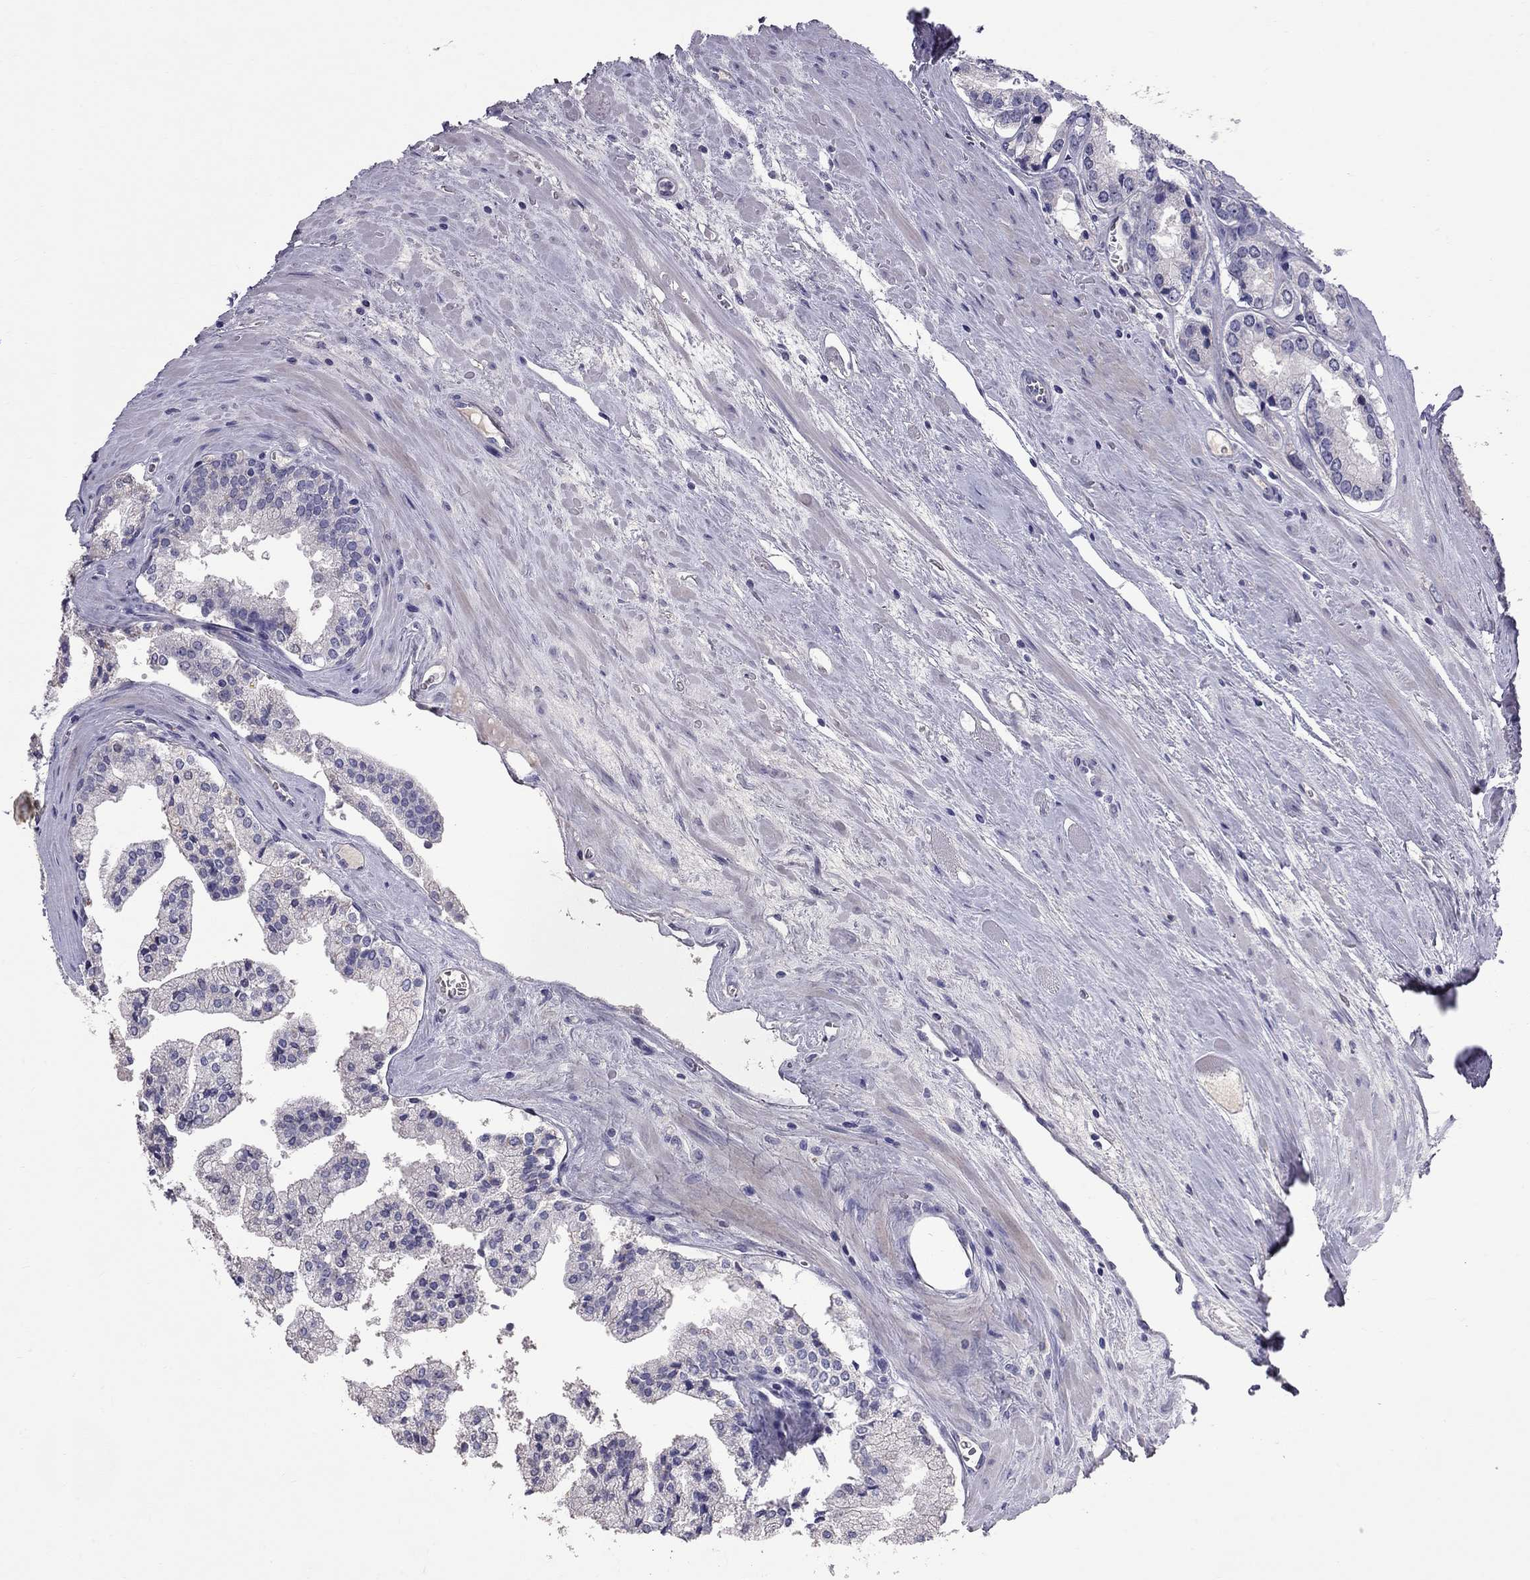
{"staining": {"intensity": "negative", "quantity": "none", "location": "none"}, "tissue": "prostate cancer", "cell_type": "Tumor cells", "image_type": "cancer", "snomed": [{"axis": "morphology", "description": "Adenocarcinoma, NOS"}, {"axis": "topography", "description": "Prostate"}], "caption": "An IHC histopathology image of prostate cancer (adenocarcinoma) is shown. There is no staining in tumor cells of prostate cancer (adenocarcinoma).", "gene": "CFAP91", "patient": {"sex": "male", "age": 72}}